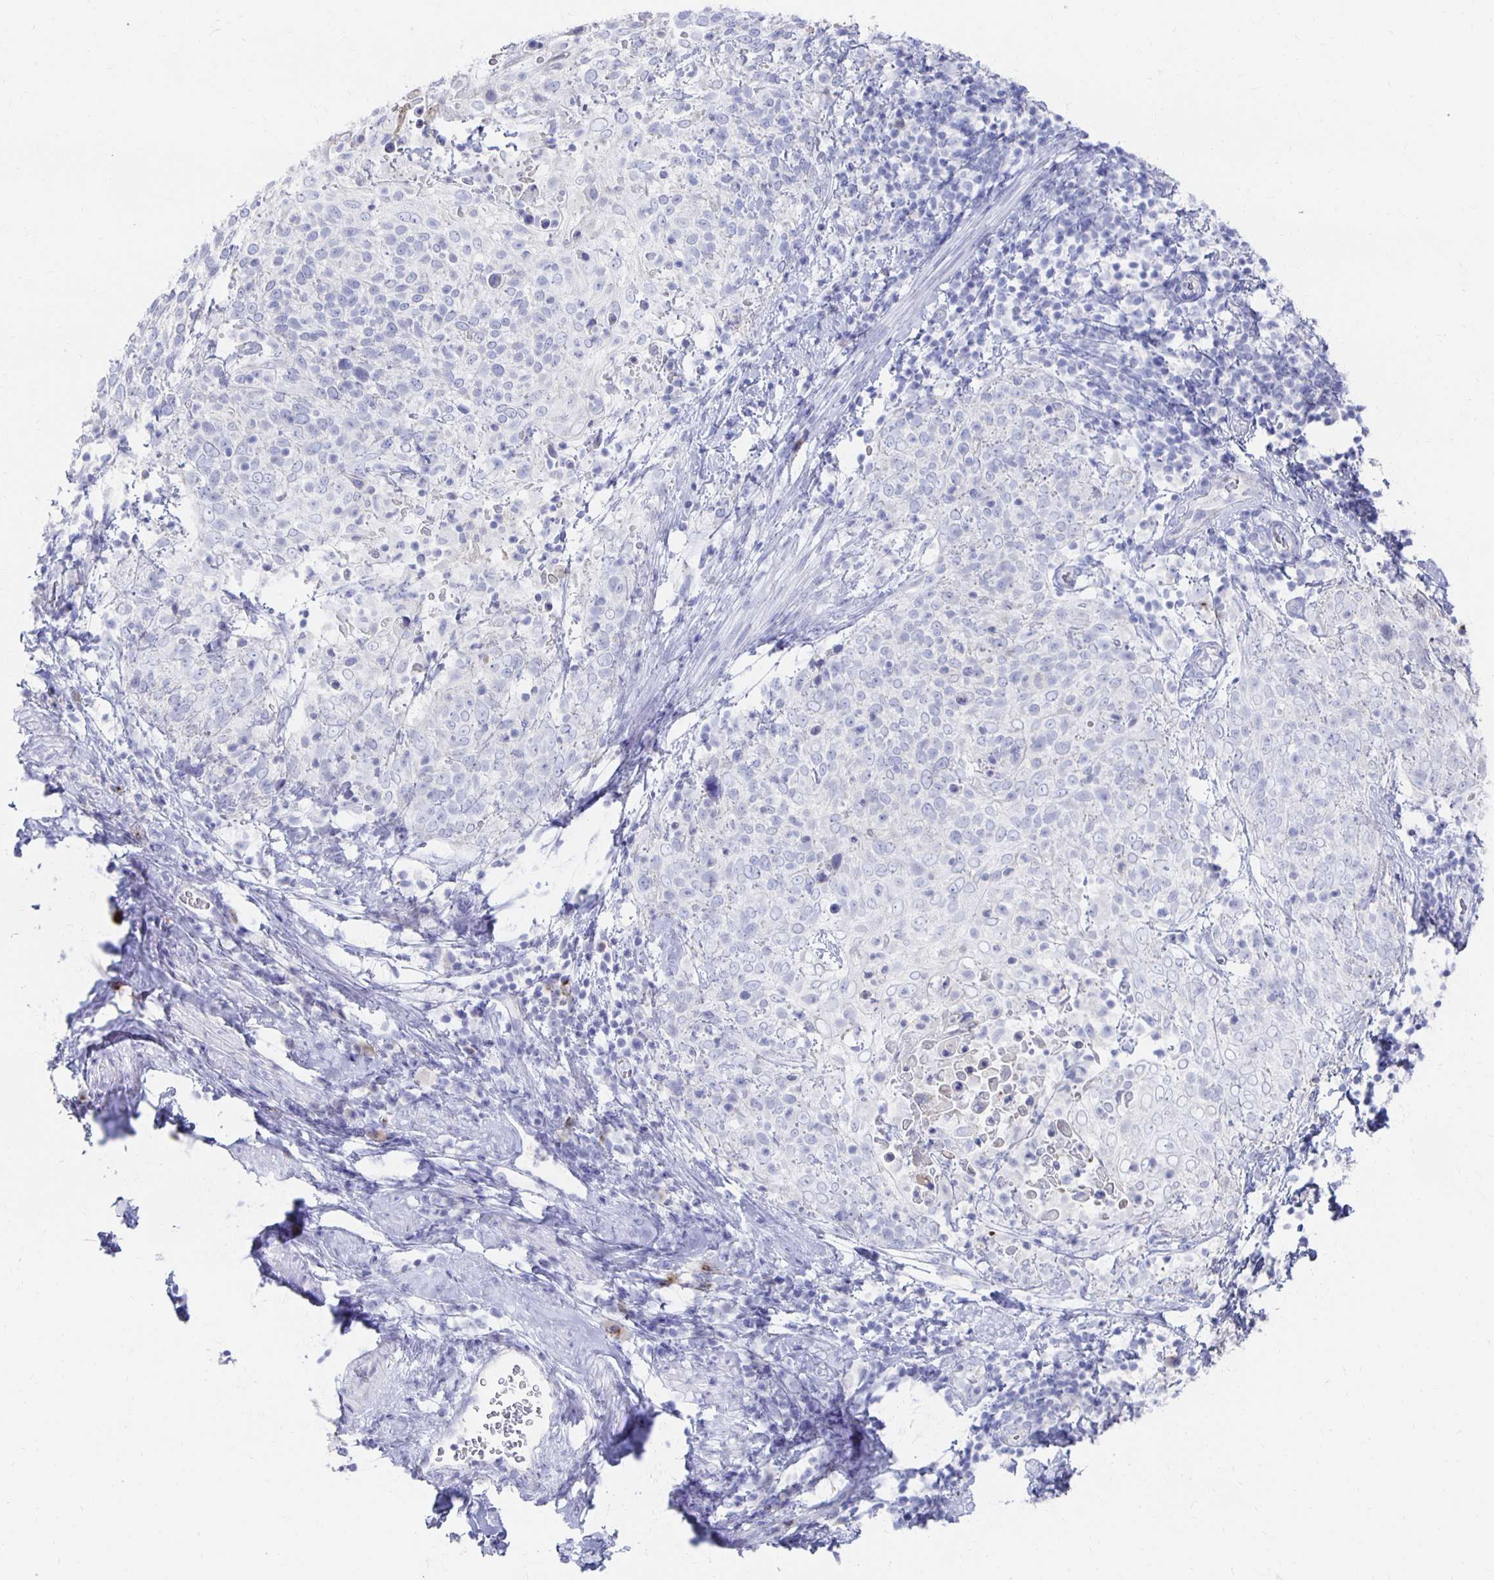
{"staining": {"intensity": "negative", "quantity": "none", "location": "none"}, "tissue": "cervical cancer", "cell_type": "Tumor cells", "image_type": "cancer", "snomed": [{"axis": "morphology", "description": "Squamous cell carcinoma, NOS"}, {"axis": "topography", "description": "Cervix"}], "caption": "This is an IHC micrograph of human cervical cancer. There is no staining in tumor cells.", "gene": "PRDM7", "patient": {"sex": "female", "age": 61}}